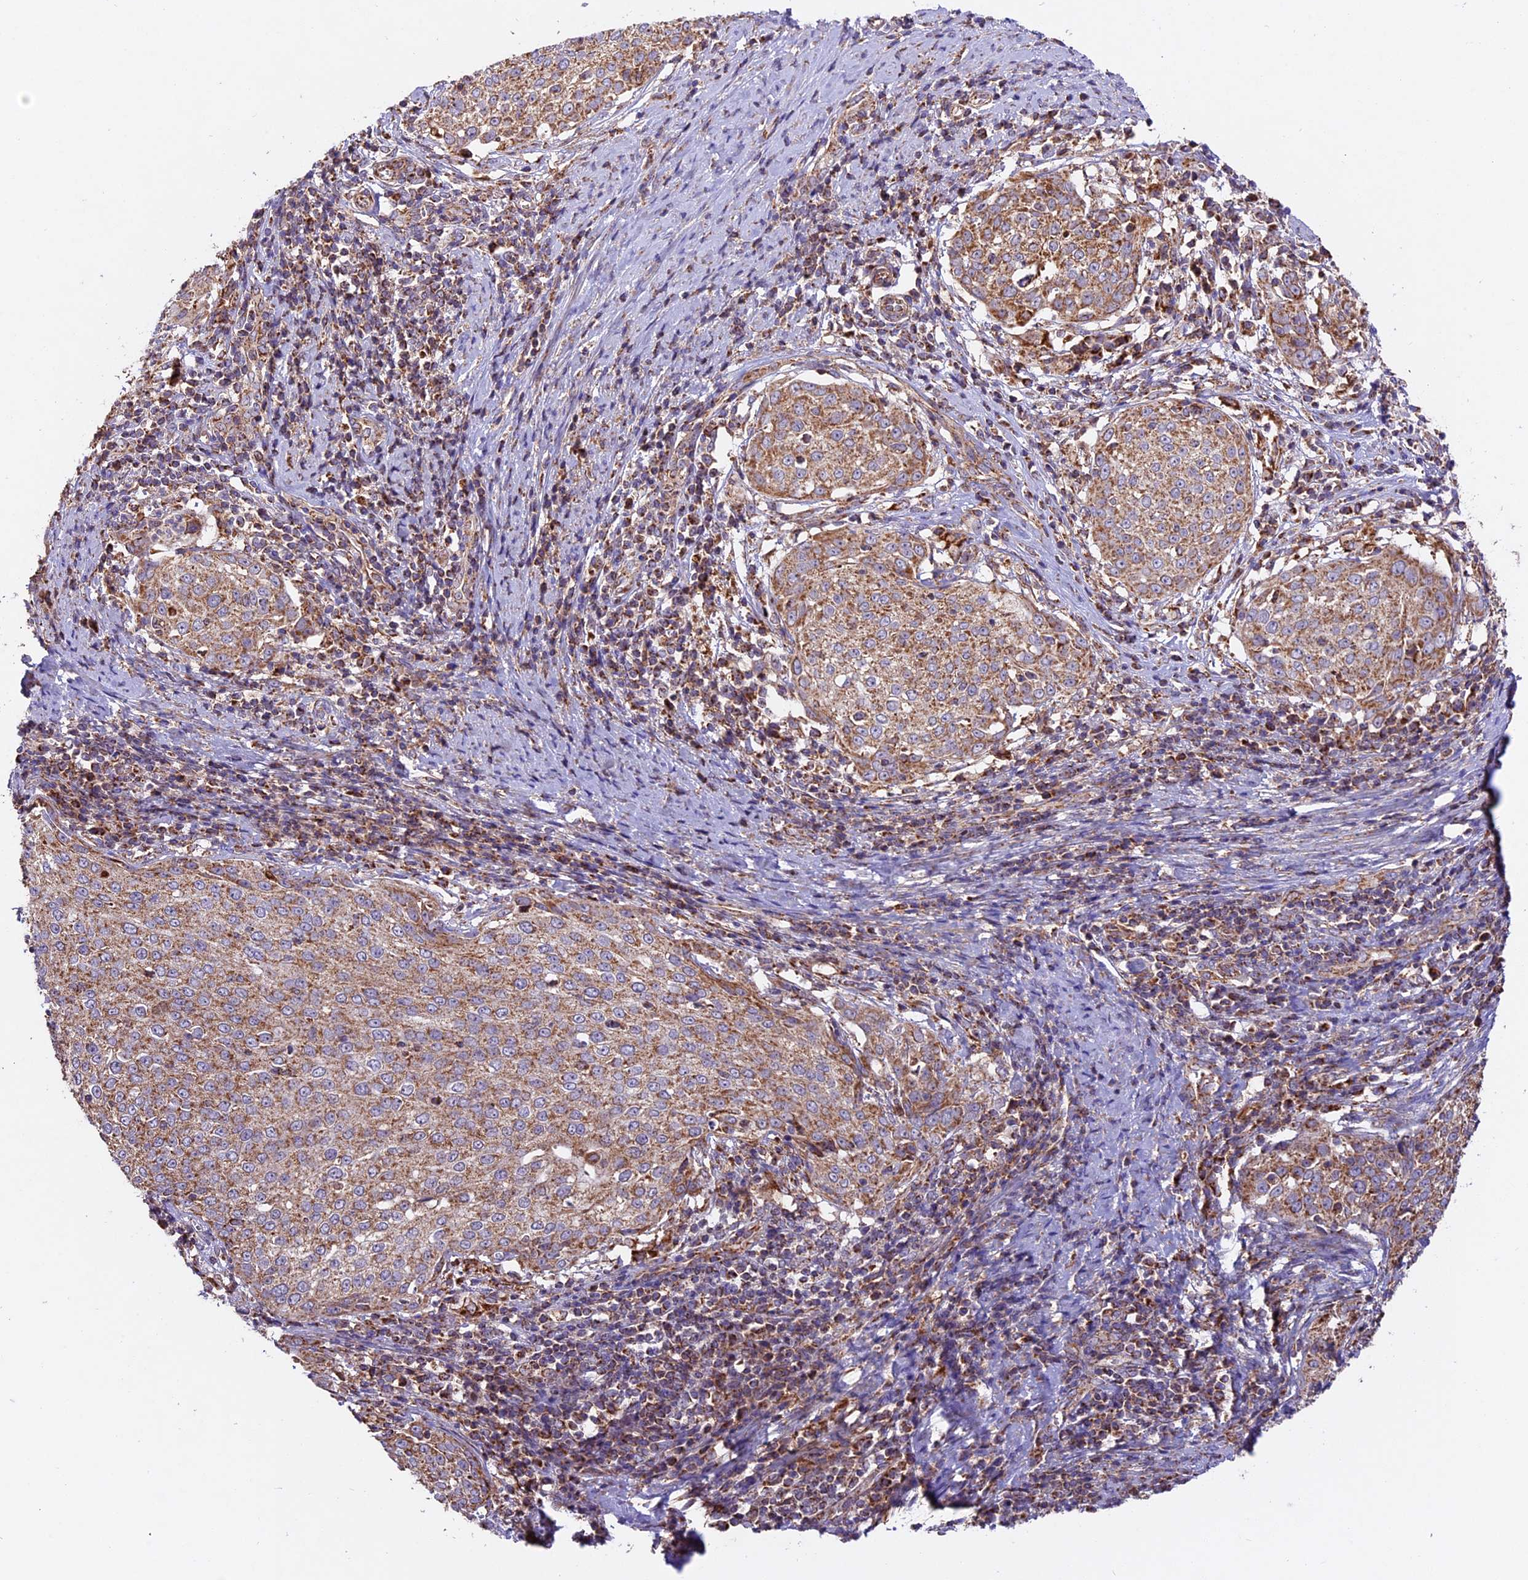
{"staining": {"intensity": "moderate", "quantity": ">75%", "location": "cytoplasmic/membranous"}, "tissue": "cervical cancer", "cell_type": "Tumor cells", "image_type": "cancer", "snomed": [{"axis": "morphology", "description": "Squamous cell carcinoma, NOS"}, {"axis": "topography", "description": "Cervix"}], "caption": "Cervical cancer (squamous cell carcinoma) stained with immunohistochemistry (IHC) demonstrates moderate cytoplasmic/membranous expression in about >75% of tumor cells.", "gene": "NDUFA8", "patient": {"sex": "female", "age": 57}}